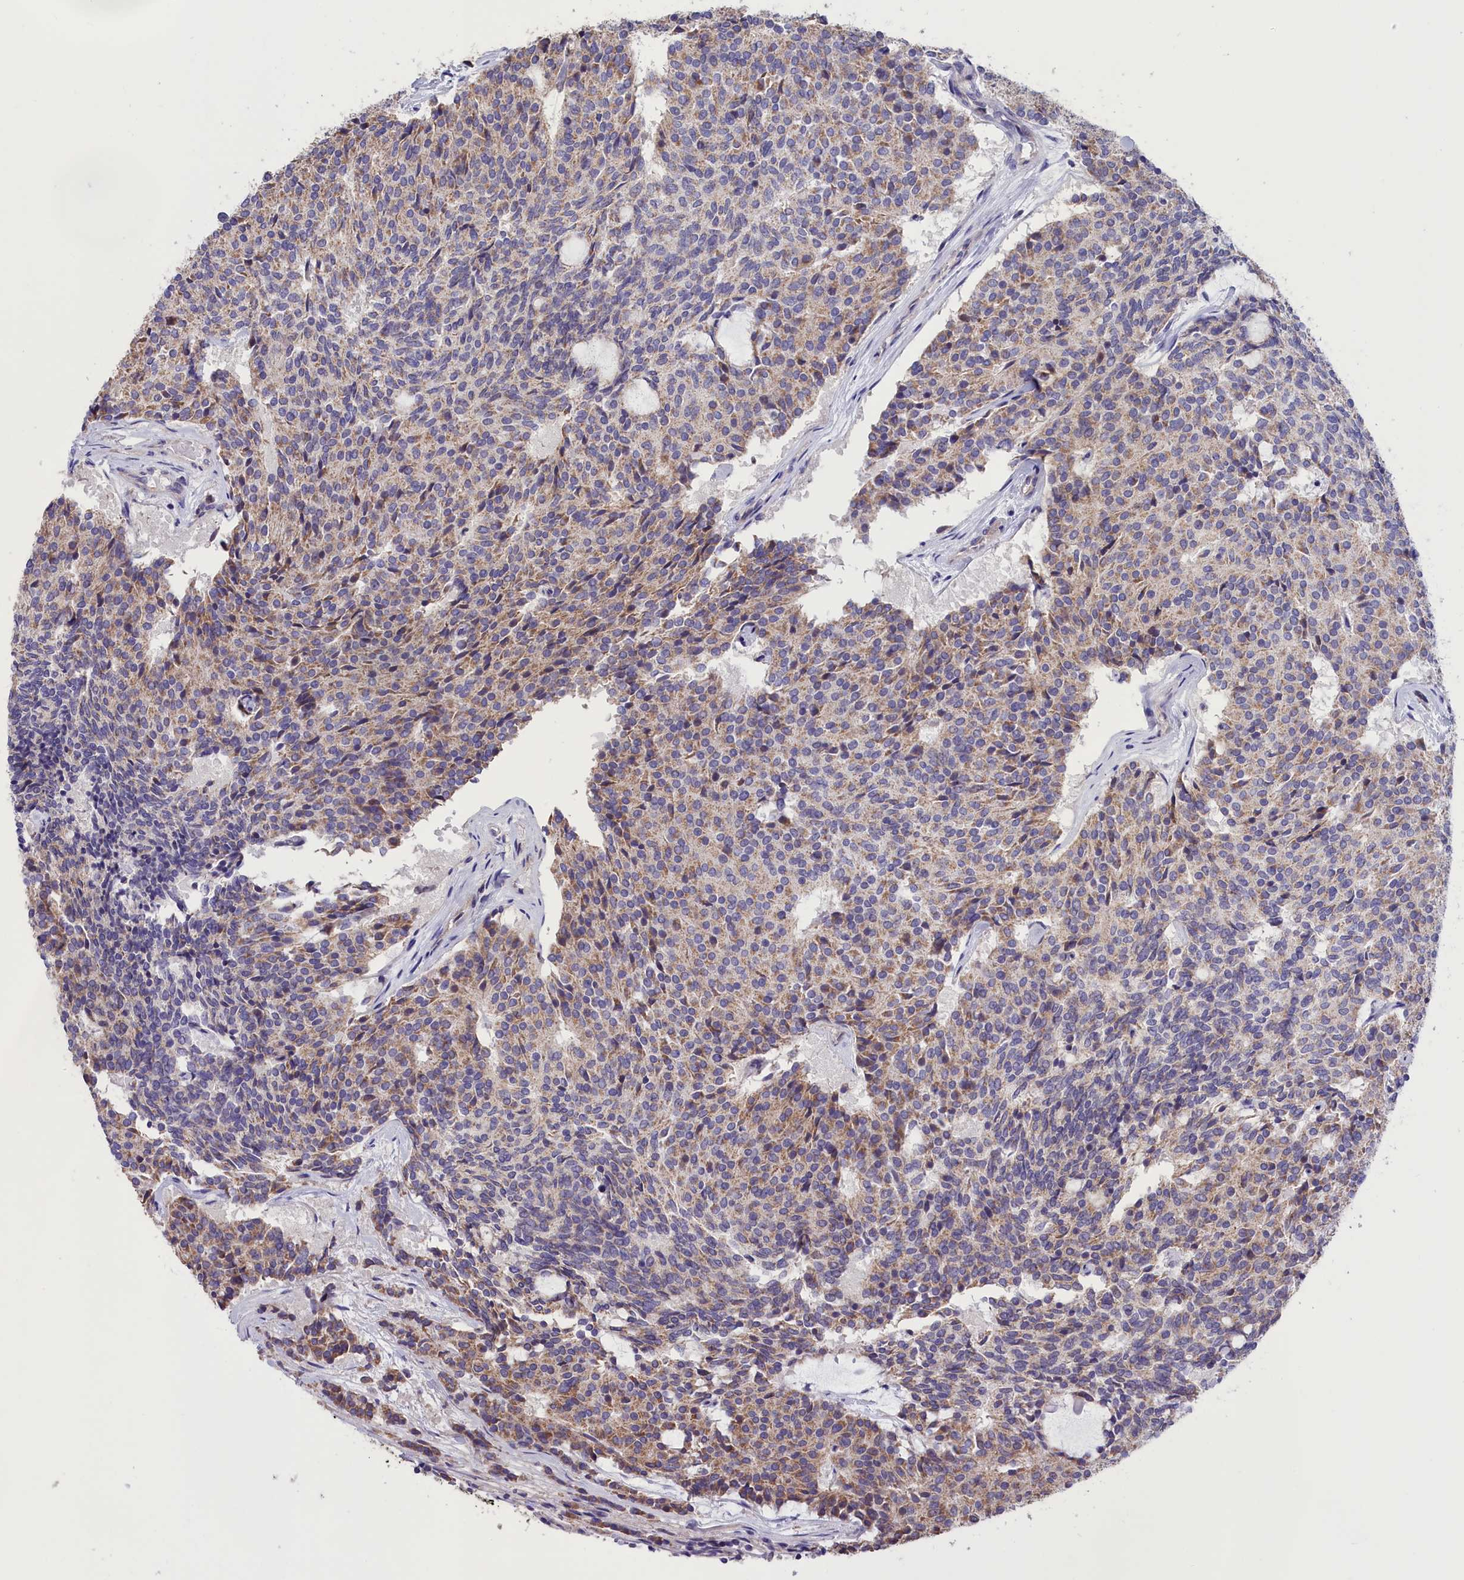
{"staining": {"intensity": "moderate", "quantity": "25%-75%", "location": "cytoplasmic/membranous"}, "tissue": "carcinoid", "cell_type": "Tumor cells", "image_type": "cancer", "snomed": [{"axis": "morphology", "description": "Carcinoid, malignant, NOS"}, {"axis": "topography", "description": "Pancreas"}], "caption": "Tumor cells exhibit medium levels of moderate cytoplasmic/membranous staining in approximately 25%-75% of cells in human carcinoid (malignant).", "gene": "CYP2U1", "patient": {"sex": "female", "age": 54}}